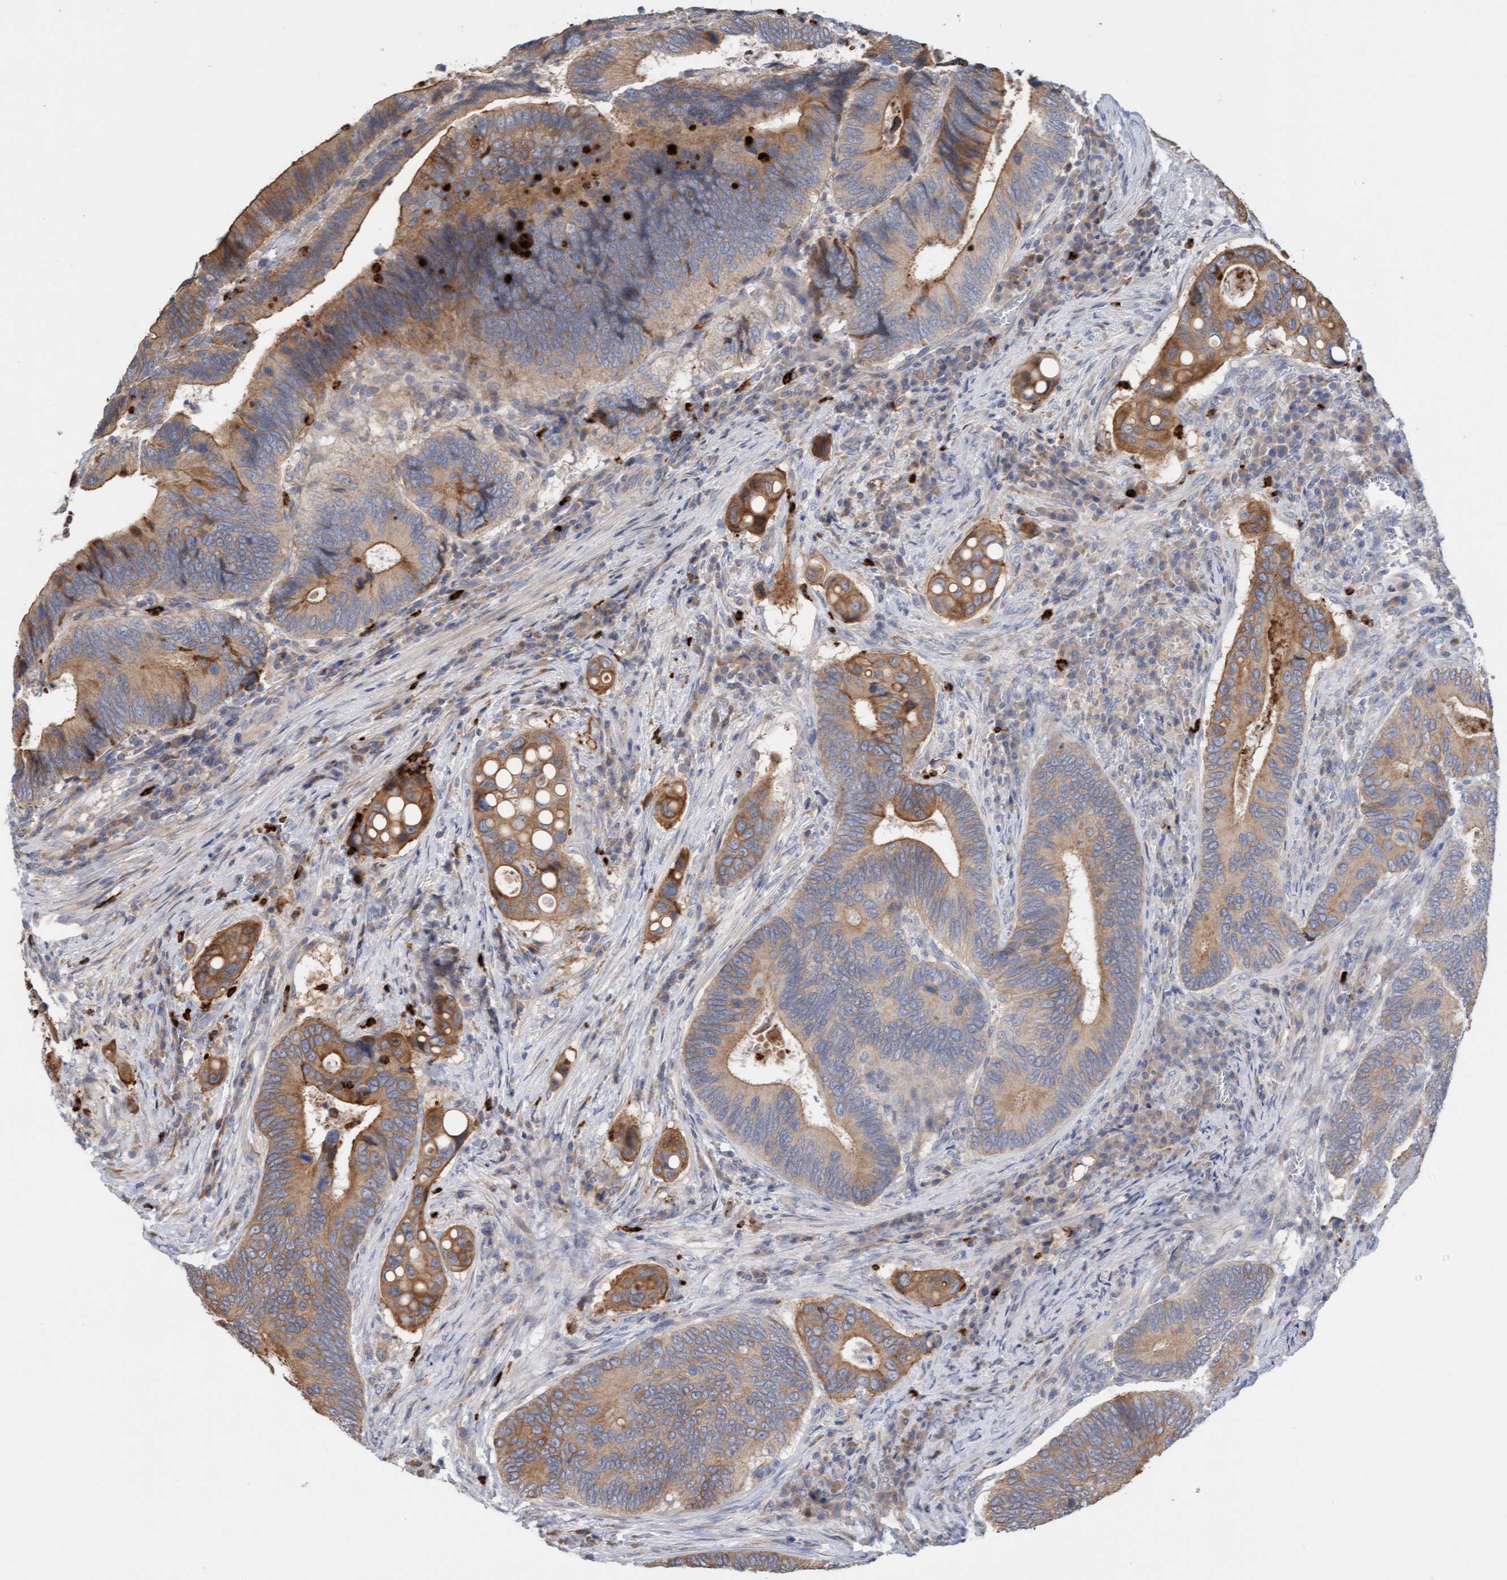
{"staining": {"intensity": "moderate", "quantity": ">75%", "location": "cytoplasmic/membranous"}, "tissue": "colorectal cancer", "cell_type": "Tumor cells", "image_type": "cancer", "snomed": [{"axis": "morphology", "description": "Inflammation, NOS"}, {"axis": "morphology", "description": "Adenocarcinoma, NOS"}, {"axis": "topography", "description": "Colon"}], "caption": "Protein expression analysis of colorectal cancer (adenocarcinoma) exhibits moderate cytoplasmic/membranous staining in about >75% of tumor cells.", "gene": "MMP8", "patient": {"sex": "male", "age": 72}}